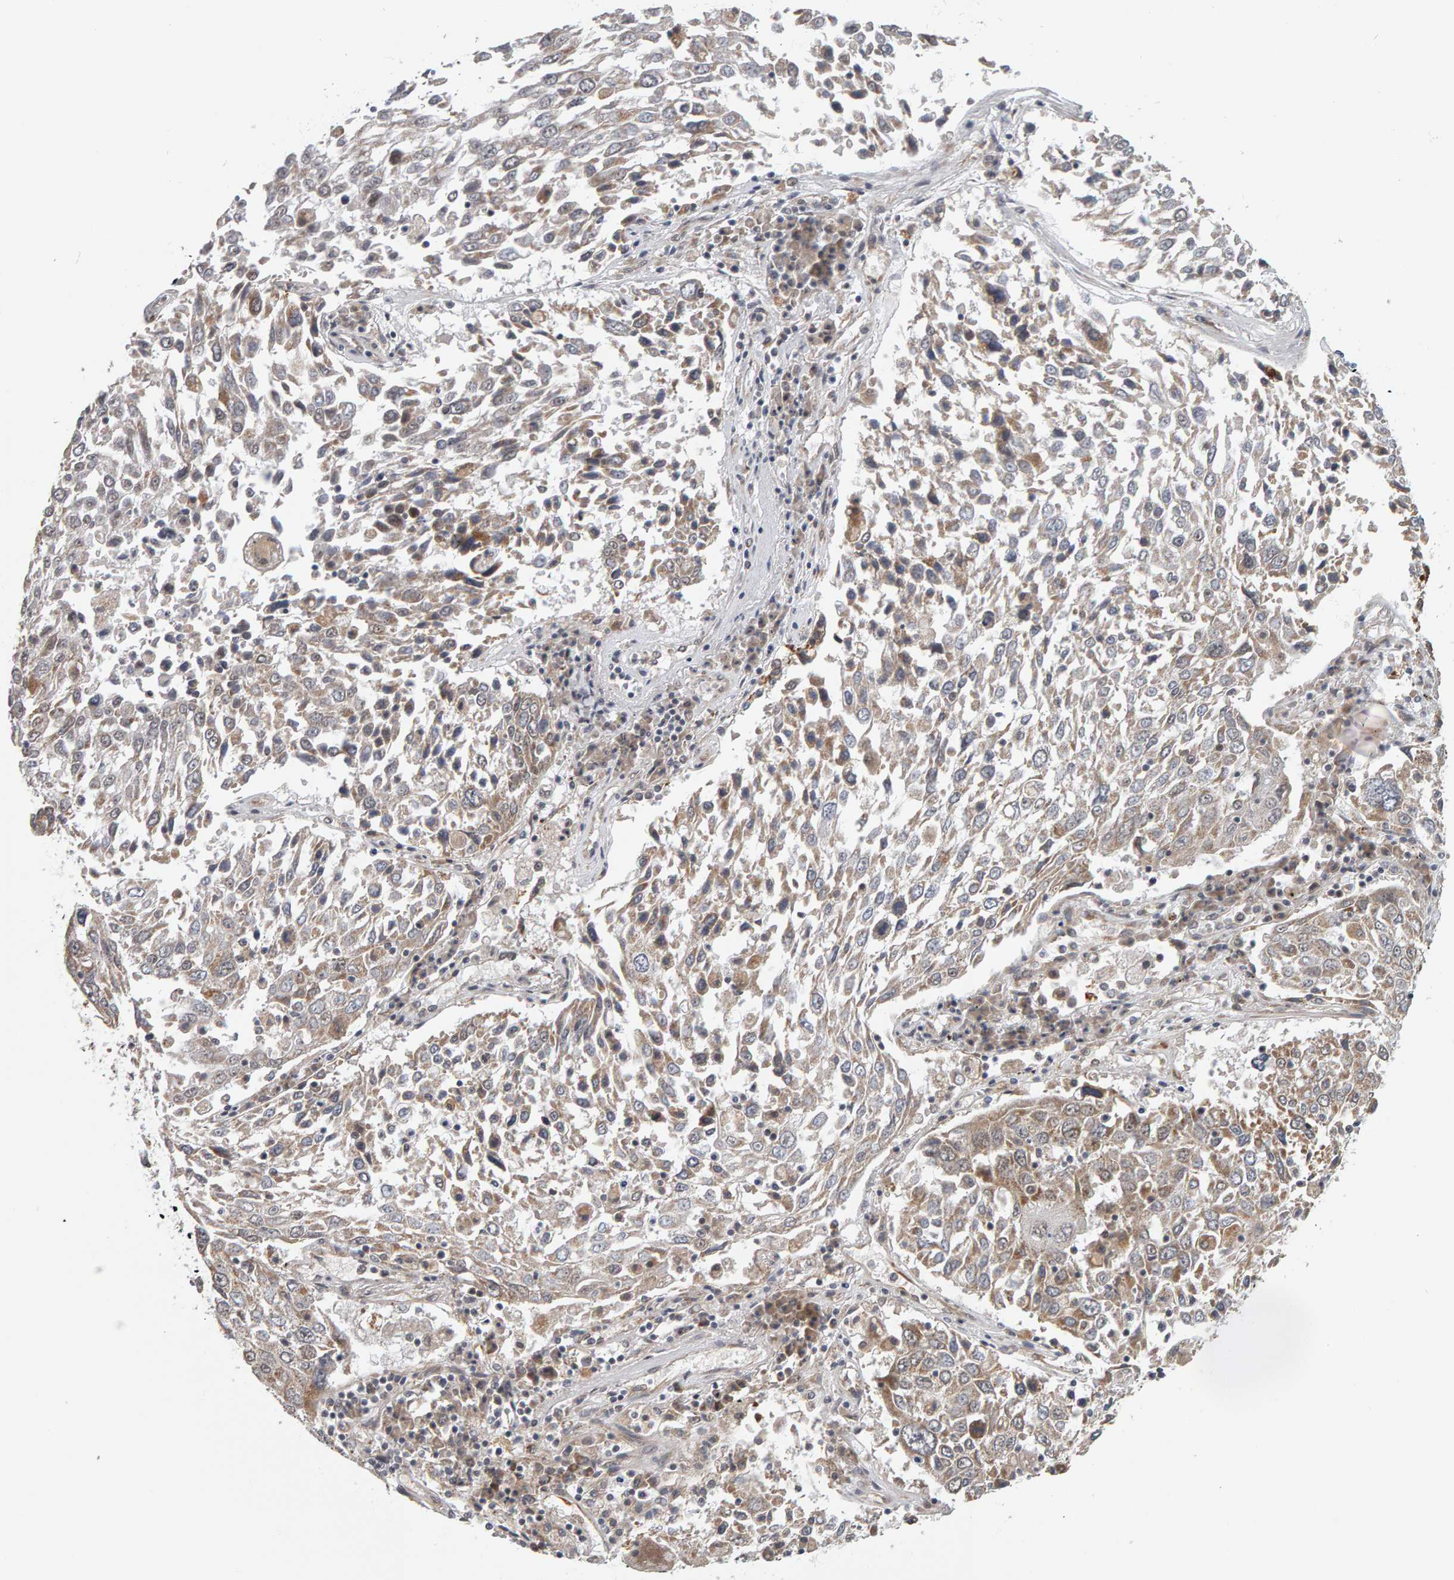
{"staining": {"intensity": "weak", "quantity": ">75%", "location": "cytoplasmic/membranous"}, "tissue": "lung cancer", "cell_type": "Tumor cells", "image_type": "cancer", "snomed": [{"axis": "morphology", "description": "Squamous cell carcinoma, NOS"}, {"axis": "topography", "description": "Lung"}], "caption": "Immunohistochemical staining of lung cancer (squamous cell carcinoma) displays low levels of weak cytoplasmic/membranous expression in about >75% of tumor cells.", "gene": "DAP3", "patient": {"sex": "male", "age": 65}}